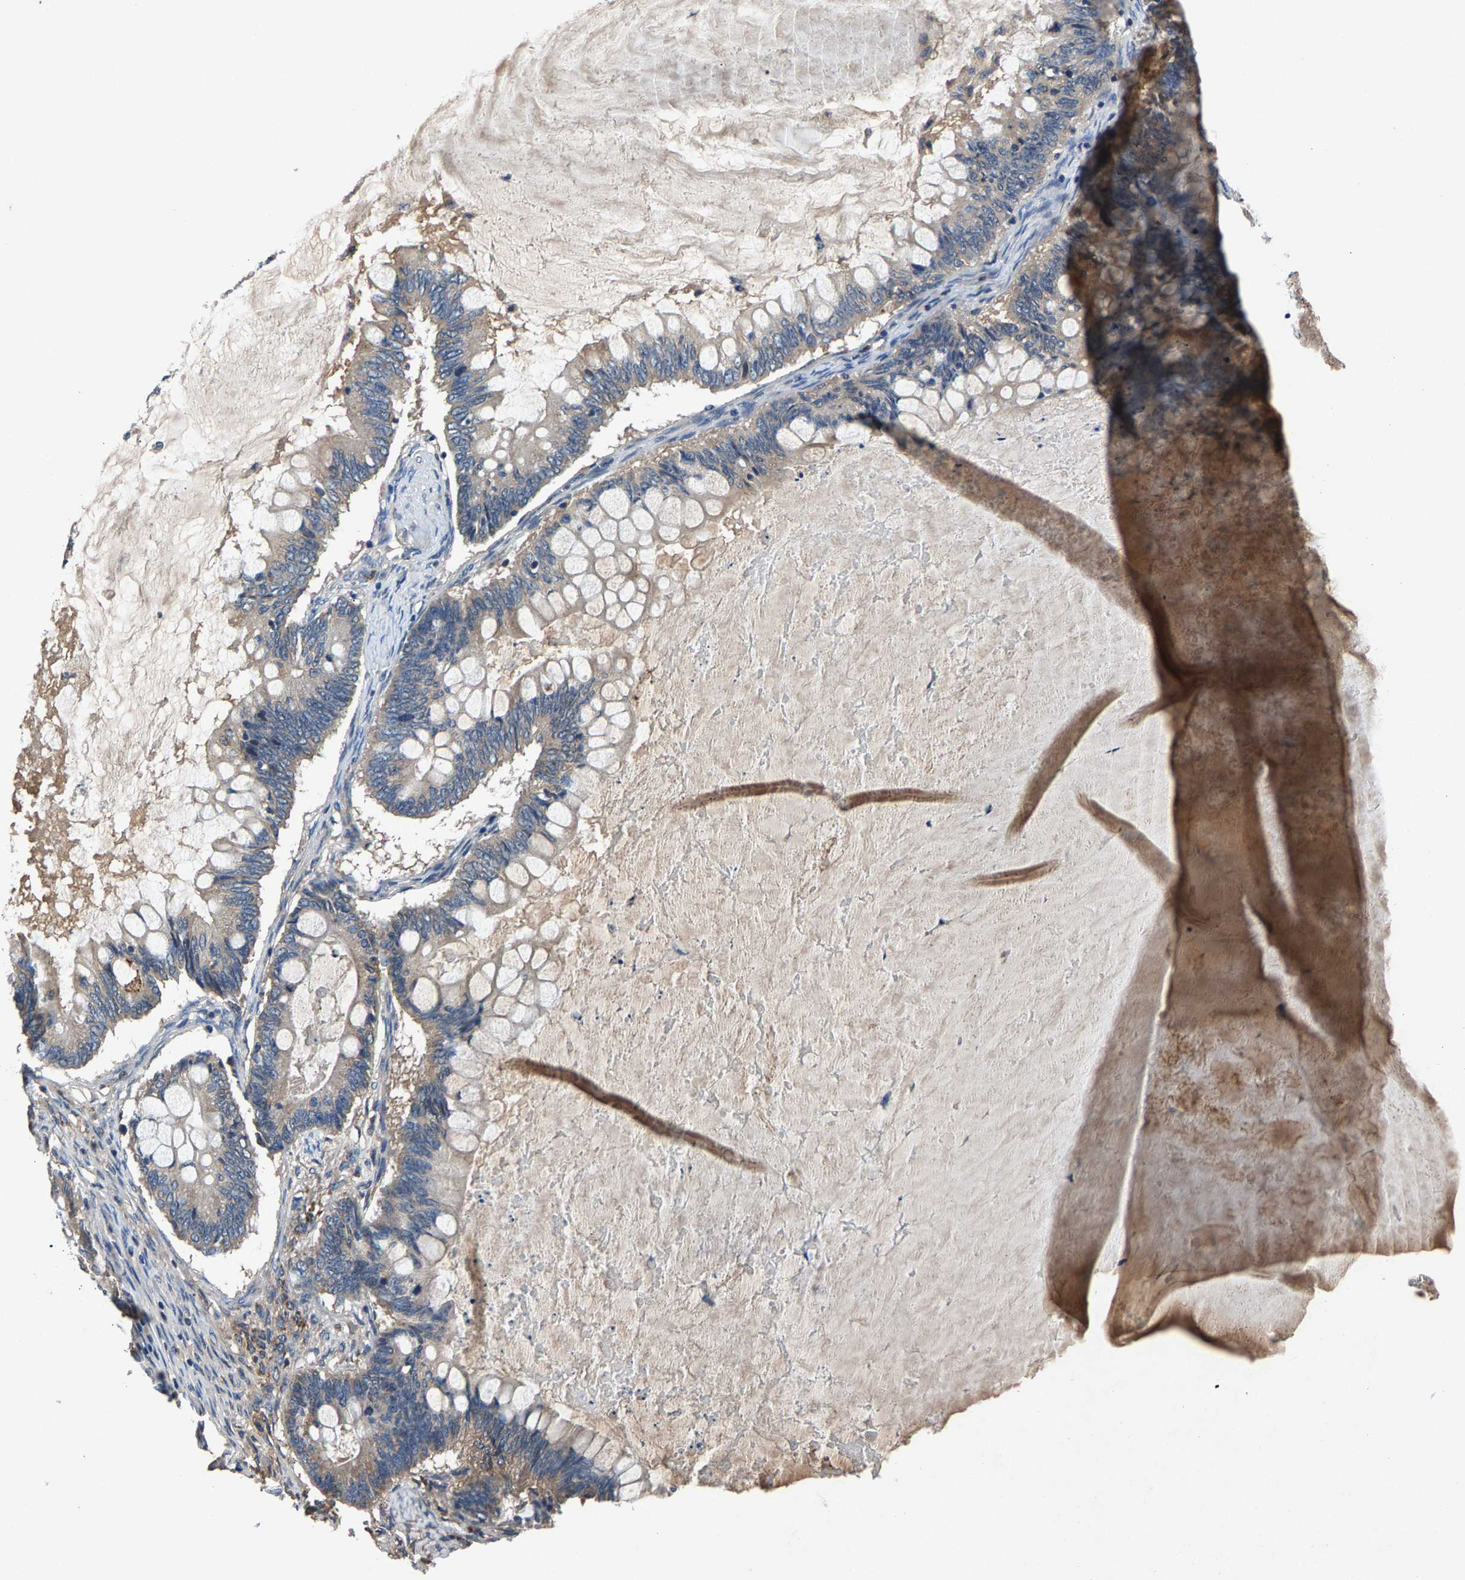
{"staining": {"intensity": "weak", "quantity": "<25%", "location": "cytoplasmic/membranous"}, "tissue": "ovarian cancer", "cell_type": "Tumor cells", "image_type": "cancer", "snomed": [{"axis": "morphology", "description": "Cystadenocarcinoma, mucinous, NOS"}, {"axis": "topography", "description": "Ovary"}], "caption": "High power microscopy histopathology image of an immunohistochemistry micrograph of ovarian mucinous cystadenocarcinoma, revealing no significant staining in tumor cells.", "gene": "PRXL2C", "patient": {"sex": "female", "age": 61}}